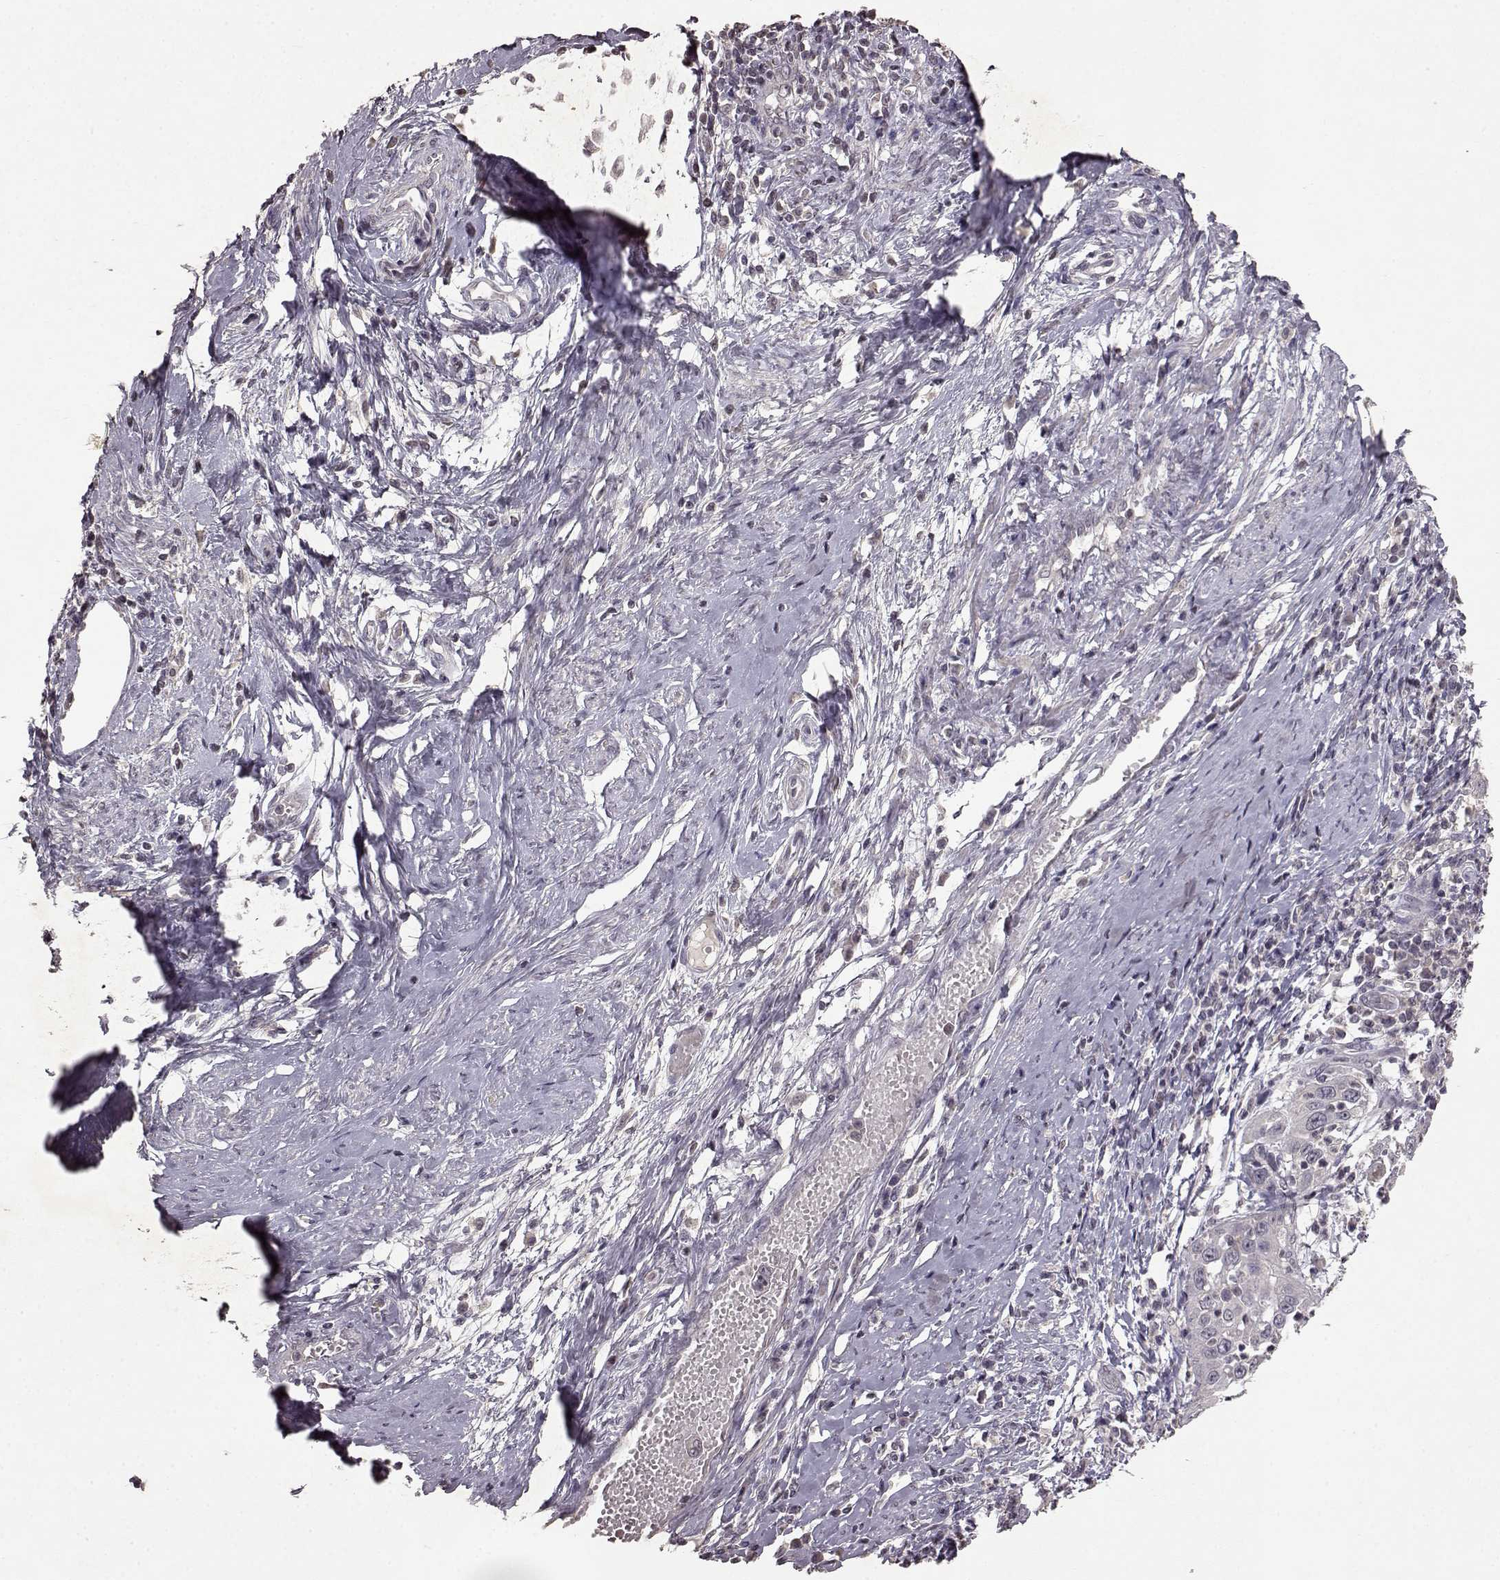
{"staining": {"intensity": "negative", "quantity": "none", "location": "none"}, "tissue": "cervical cancer", "cell_type": "Tumor cells", "image_type": "cancer", "snomed": [{"axis": "morphology", "description": "Squamous cell carcinoma, NOS"}, {"axis": "topography", "description": "Cervix"}], "caption": "Immunohistochemistry histopathology image of cervical cancer (squamous cell carcinoma) stained for a protein (brown), which displays no expression in tumor cells.", "gene": "LHB", "patient": {"sex": "female", "age": 46}}